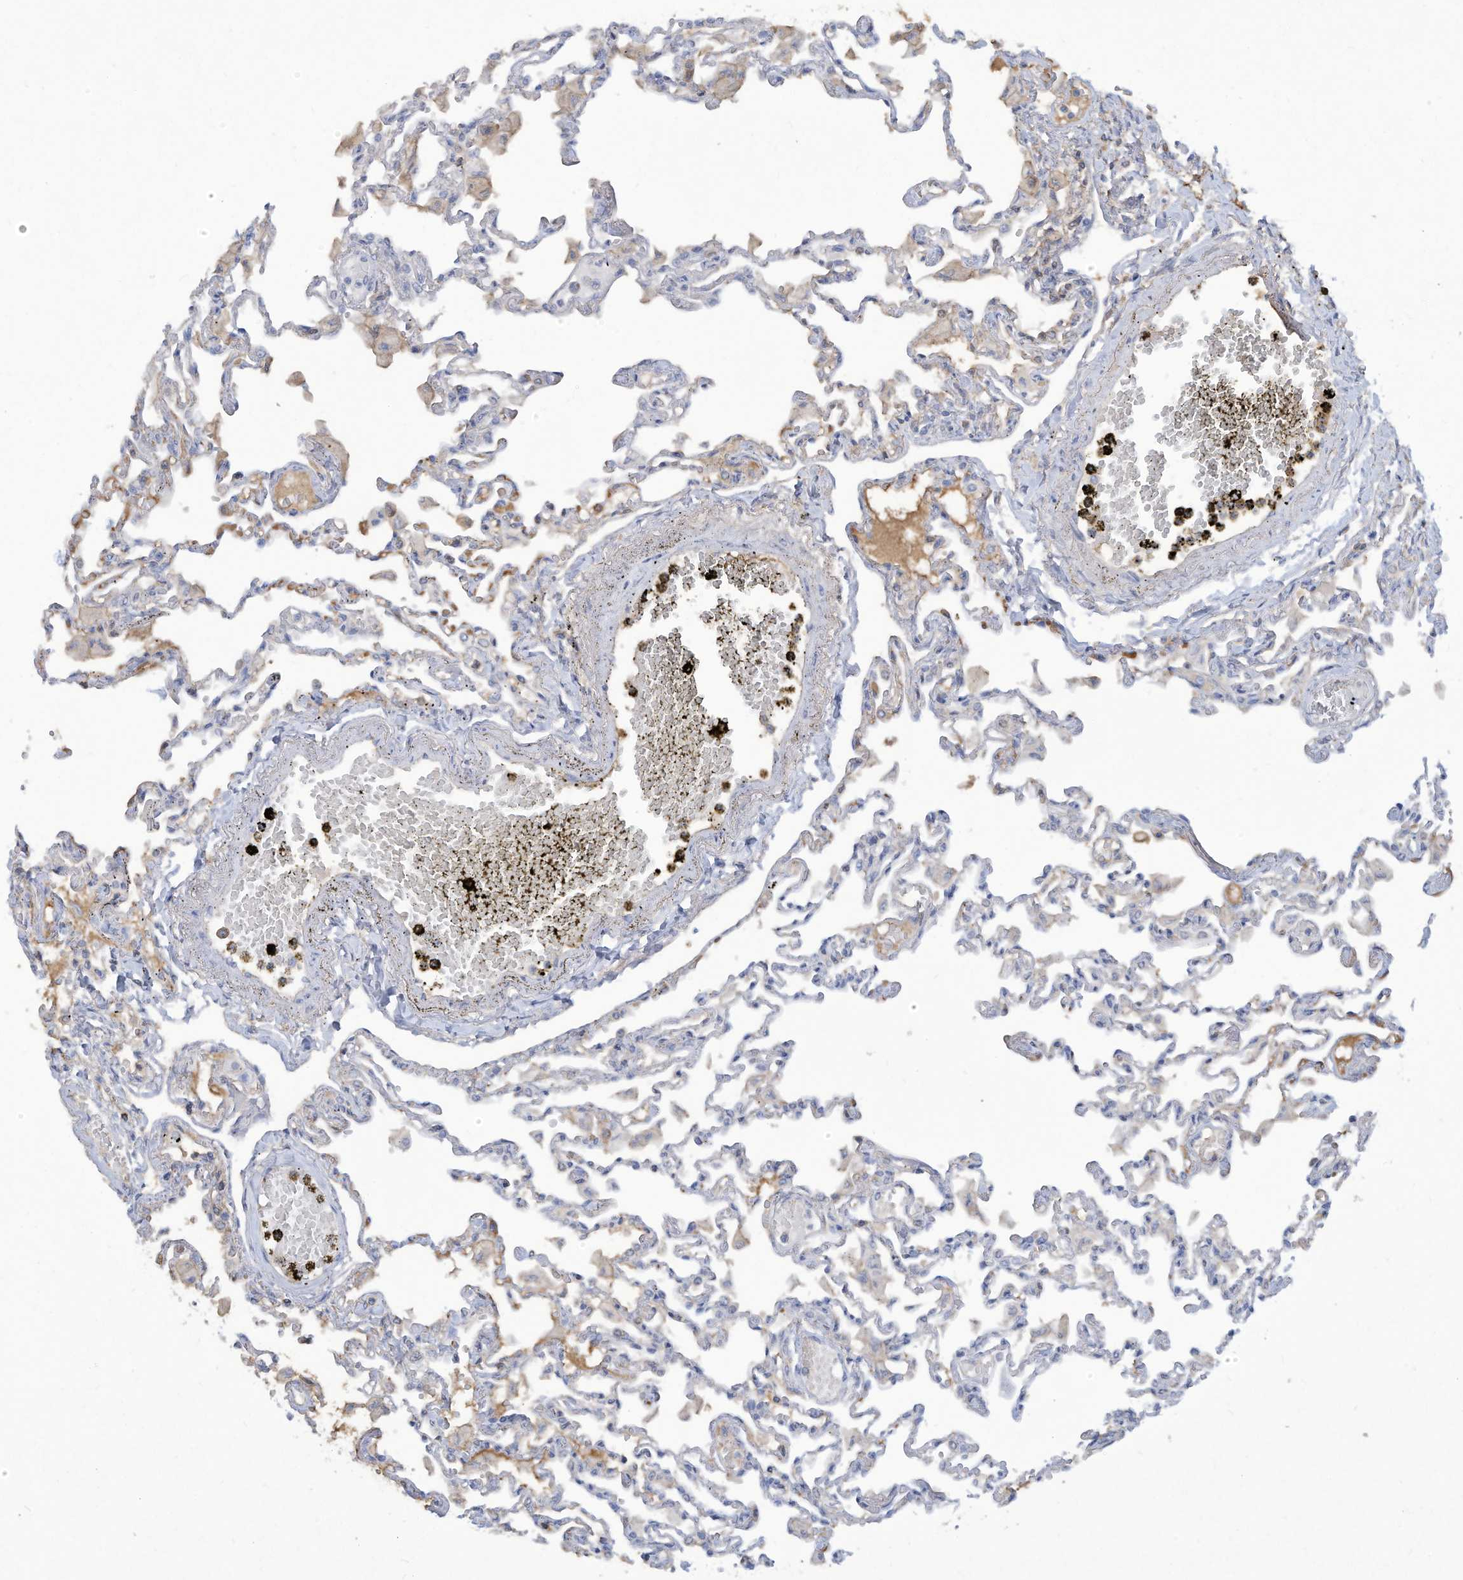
{"staining": {"intensity": "negative", "quantity": "none", "location": "none"}, "tissue": "lung", "cell_type": "Alveolar cells", "image_type": "normal", "snomed": [{"axis": "morphology", "description": "Normal tissue, NOS"}, {"axis": "topography", "description": "Bronchus"}, {"axis": "topography", "description": "Lung"}], "caption": "Alveolar cells are negative for protein expression in unremarkable human lung. The staining was performed using DAB to visualize the protein expression in brown, while the nuclei were stained in blue with hematoxylin (Magnification: 20x).", "gene": "HAS3", "patient": {"sex": "female", "age": 49}}